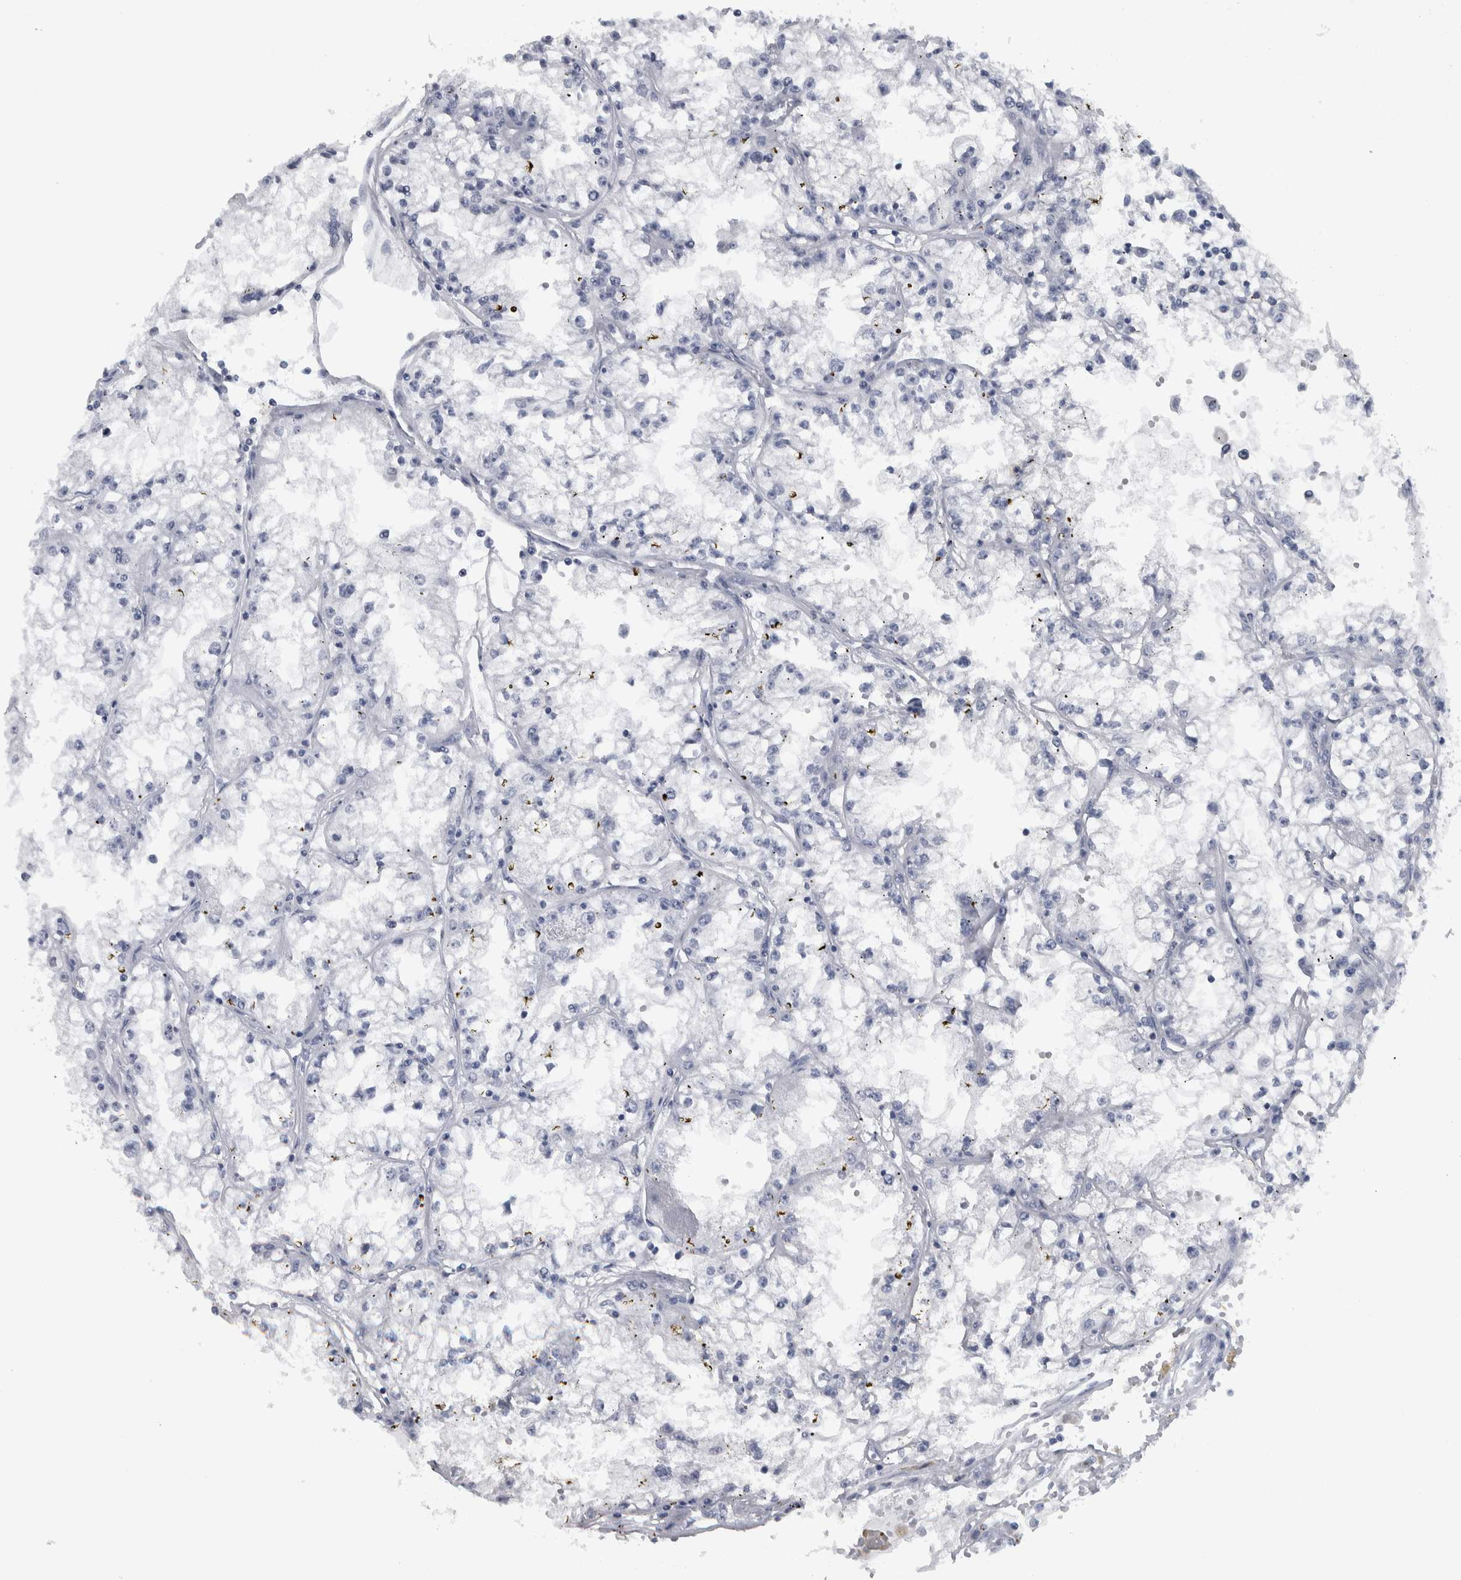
{"staining": {"intensity": "negative", "quantity": "none", "location": "none"}, "tissue": "renal cancer", "cell_type": "Tumor cells", "image_type": "cancer", "snomed": [{"axis": "morphology", "description": "Adenocarcinoma, NOS"}, {"axis": "topography", "description": "Kidney"}], "caption": "This is an immunohistochemistry image of human renal cancer (adenocarcinoma). There is no positivity in tumor cells.", "gene": "CDH17", "patient": {"sex": "male", "age": 56}}